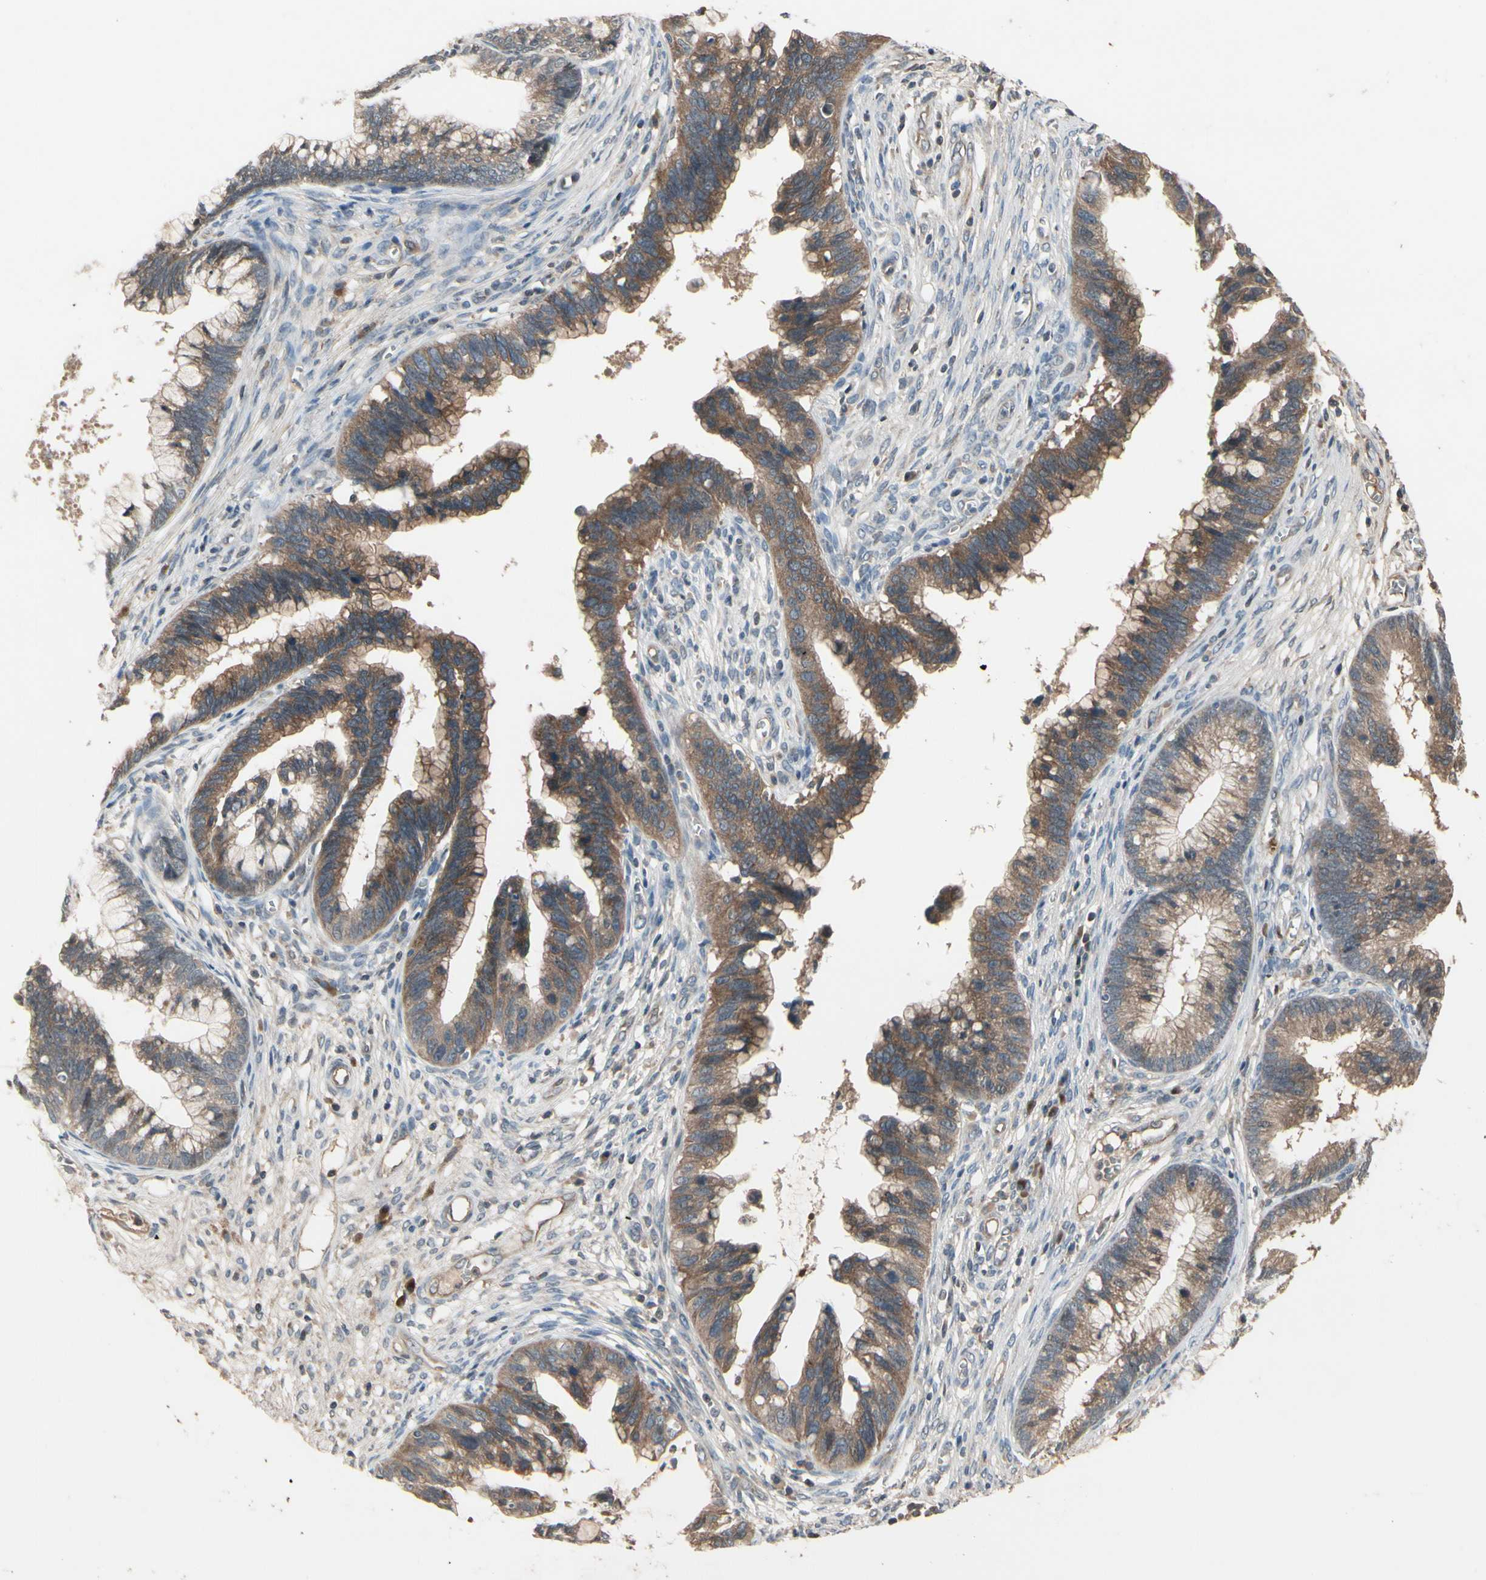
{"staining": {"intensity": "moderate", "quantity": ">75%", "location": "cytoplasmic/membranous"}, "tissue": "cervical cancer", "cell_type": "Tumor cells", "image_type": "cancer", "snomed": [{"axis": "morphology", "description": "Adenocarcinoma, NOS"}, {"axis": "topography", "description": "Cervix"}], "caption": "Cervical adenocarcinoma stained with a protein marker displays moderate staining in tumor cells.", "gene": "NSF", "patient": {"sex": "female", "age": 44}}